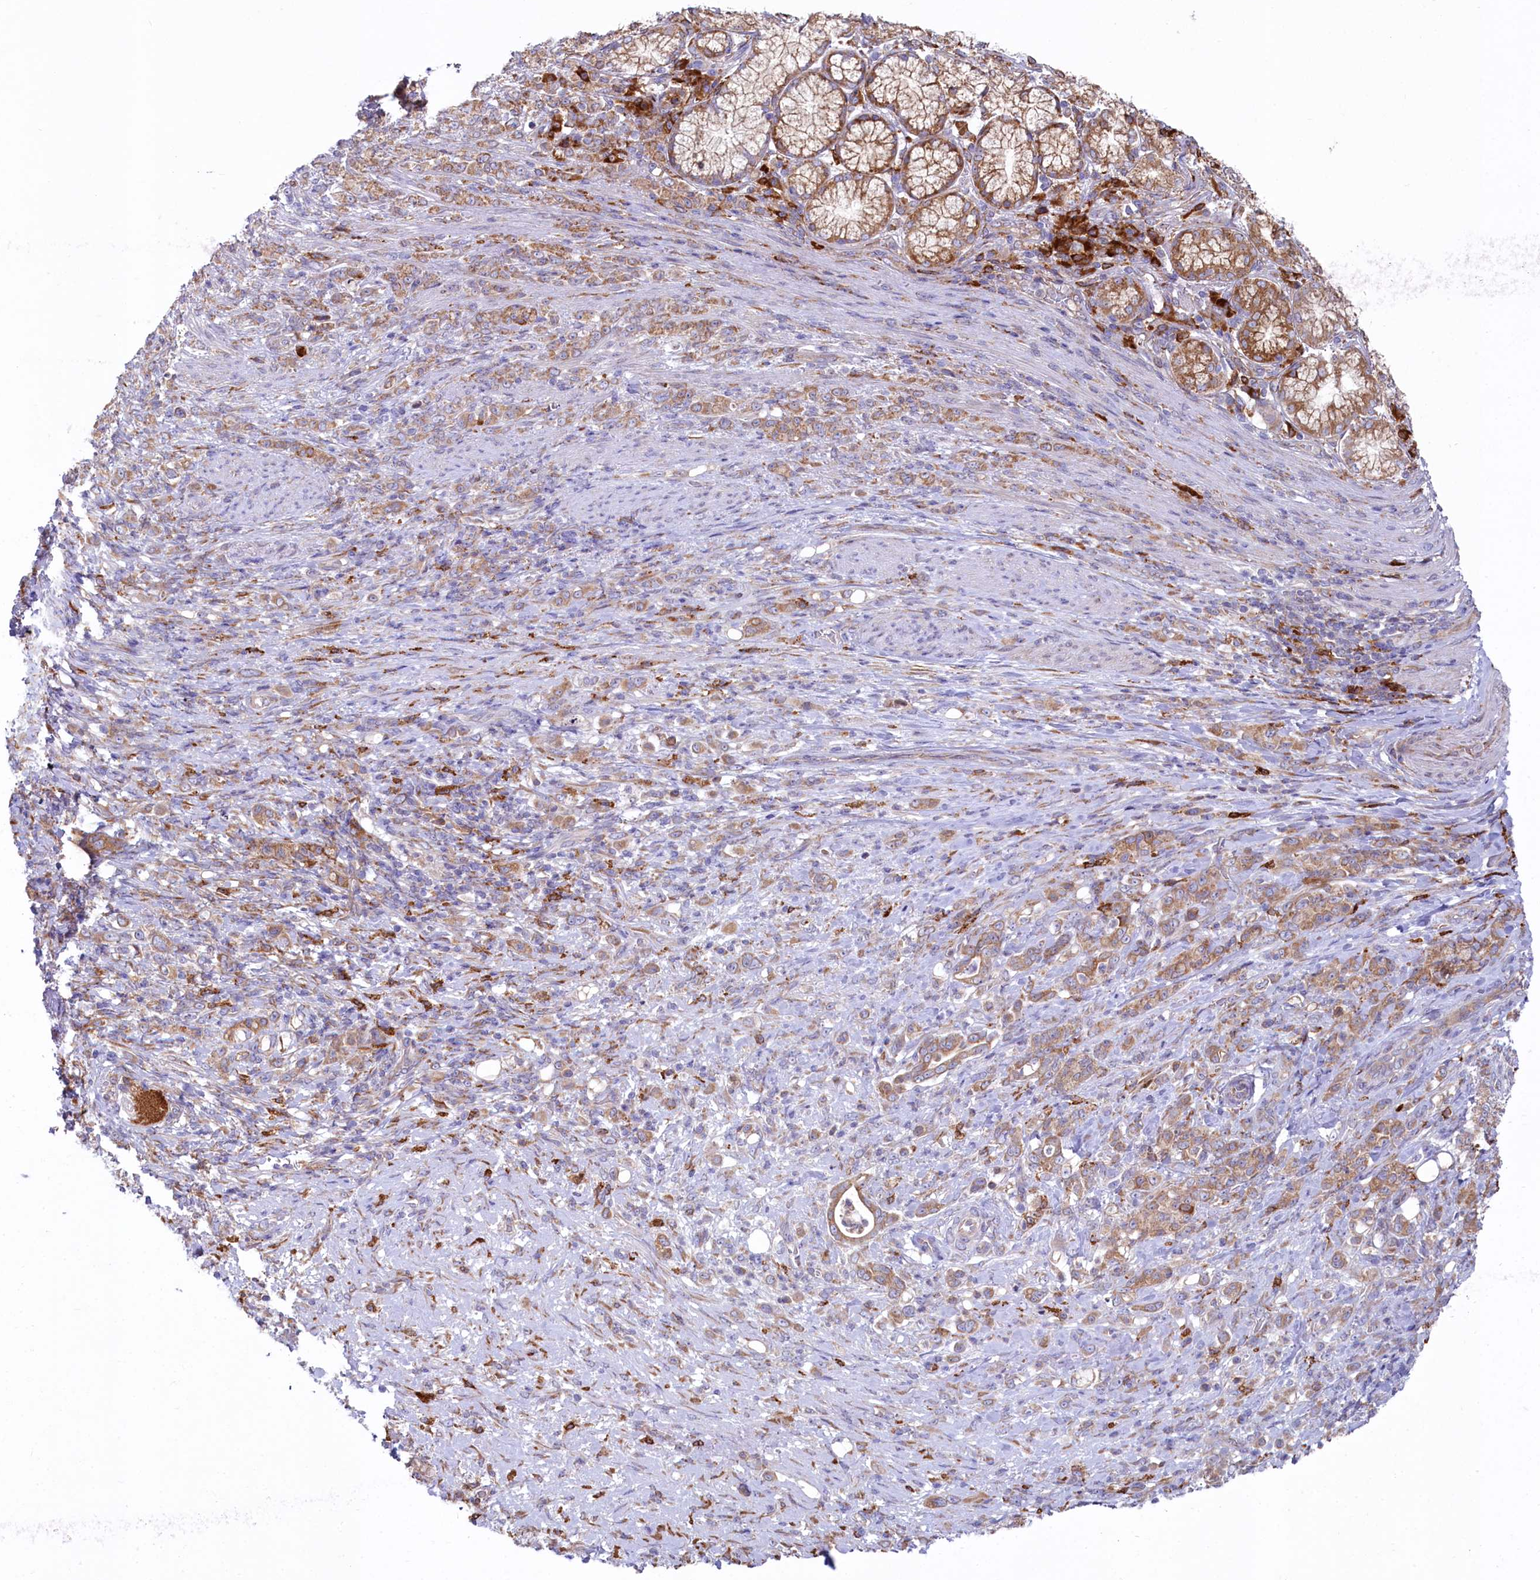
{"staining": {"intensity": "moderate", "quantity": ">75%", "location": "cytoplasmic/membranous"}, "tissue": "stomach cancer", "cell_type": "Tumor cells", "image_type": "cancer", "snomed": [{"axis": "morphology", "description": "Adenocarcinoma, NOS"}, {"axis": "topography", "description": "Stomach"}], "caption": "Stomach cancer (adenocarcinoma) tissue exhibits moderate cytoplasmic/membranous expression in about >75% of tumor cells", "gene": "CHID1", "patient": {"sex": "female", "age": 79}}